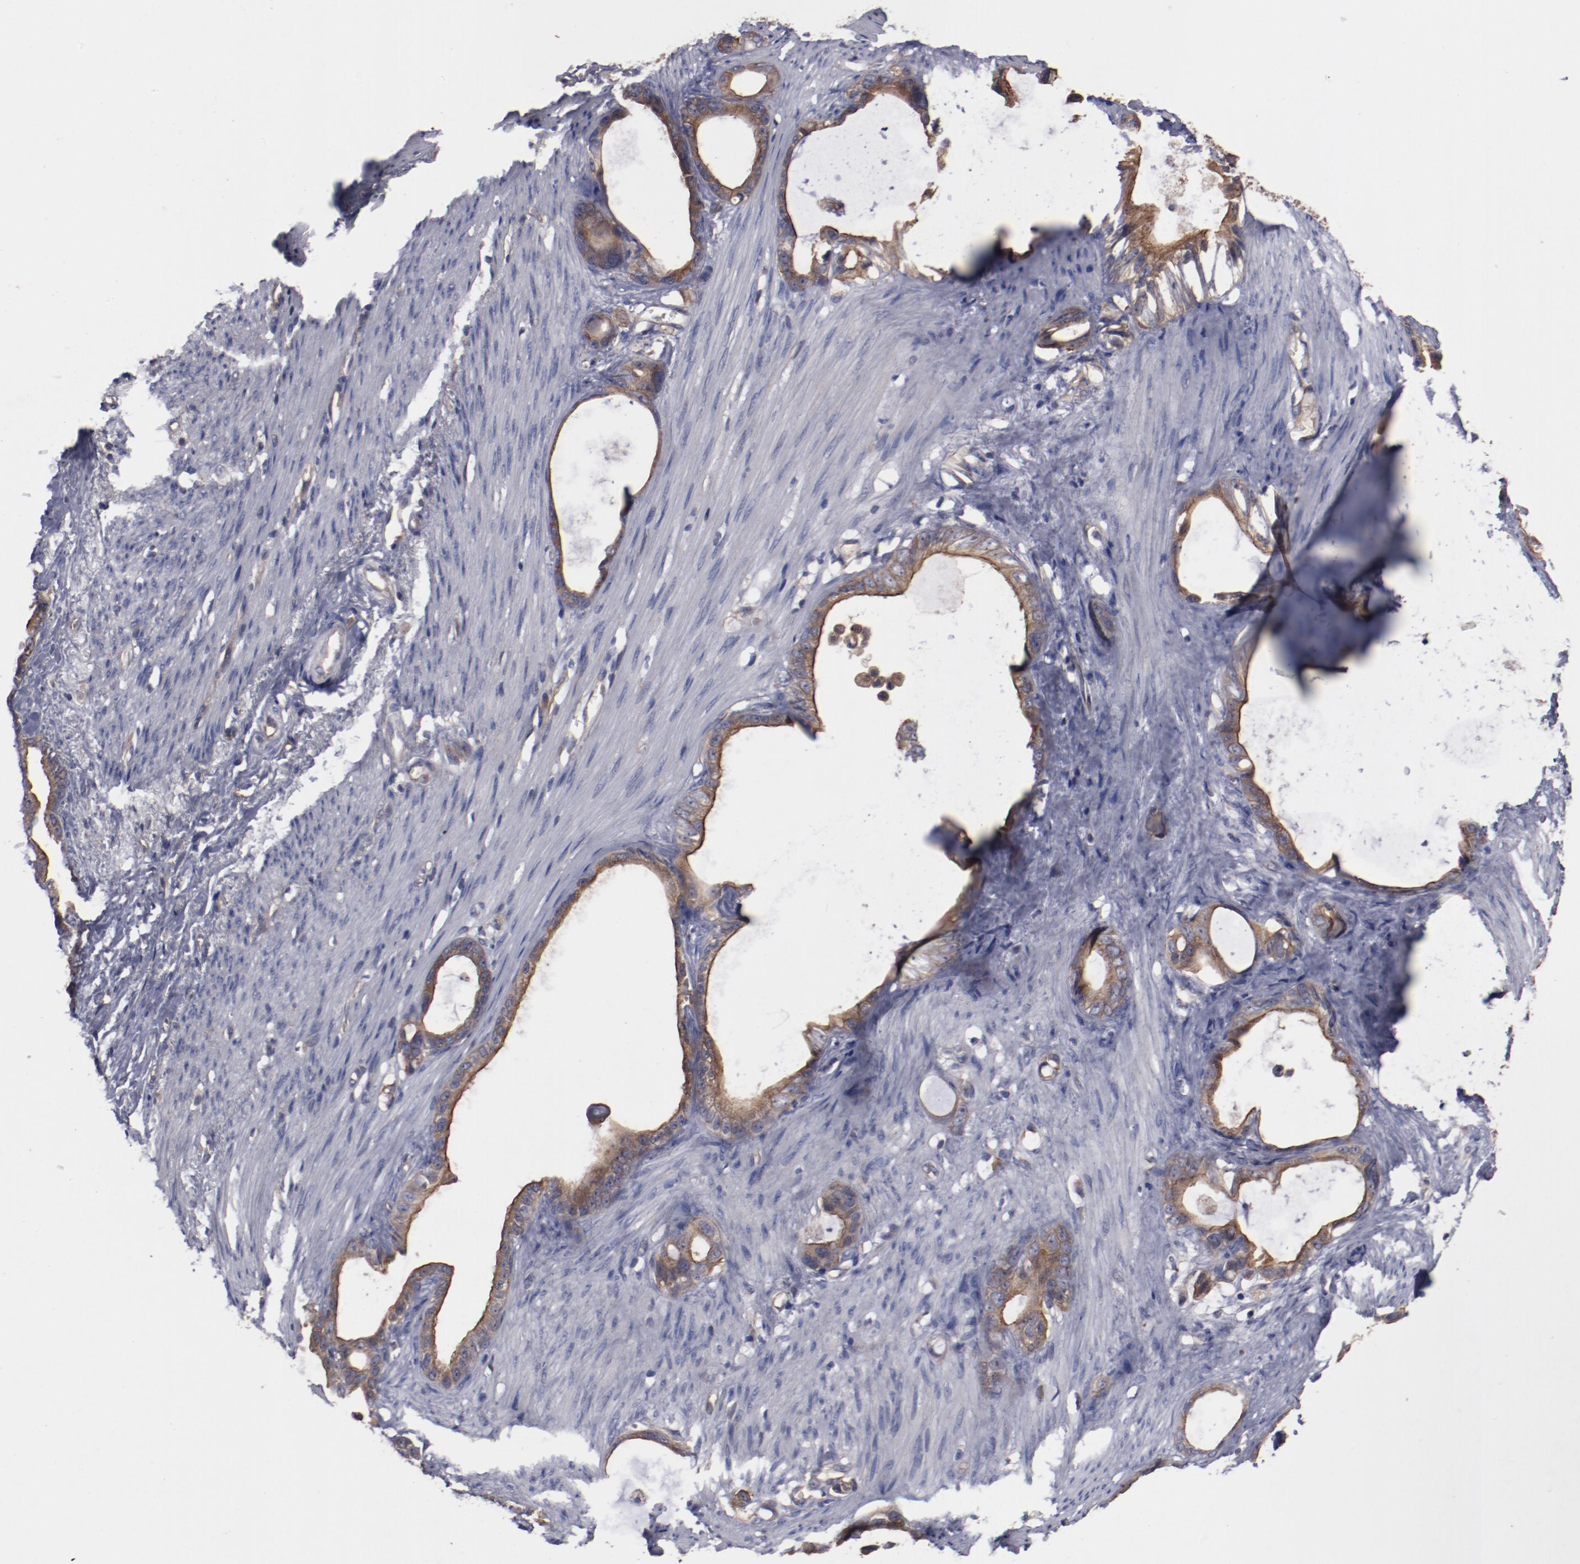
{"staining": {"intensity": "moderate", "quantity": ">75%", "location": "cytoplasmic/membranous"}, "tissue": "stomach cancer", "cell_type": "Tumor cells", "image_type": "cancer", "snomed": [{"axis": "morphology", "description": "Adenocarcinoma, NOS"}, {"axis": "topography", "description": "Stomach"}], "caption": "Immunohistochemical staining of human stomach adenocarcinoma reveals moderate cytoplasmic/membranous protein staining in approximately >75% of tumor cells.", "gene": "DNAAF2", "patient": {"sex": "female", "age": 75}}